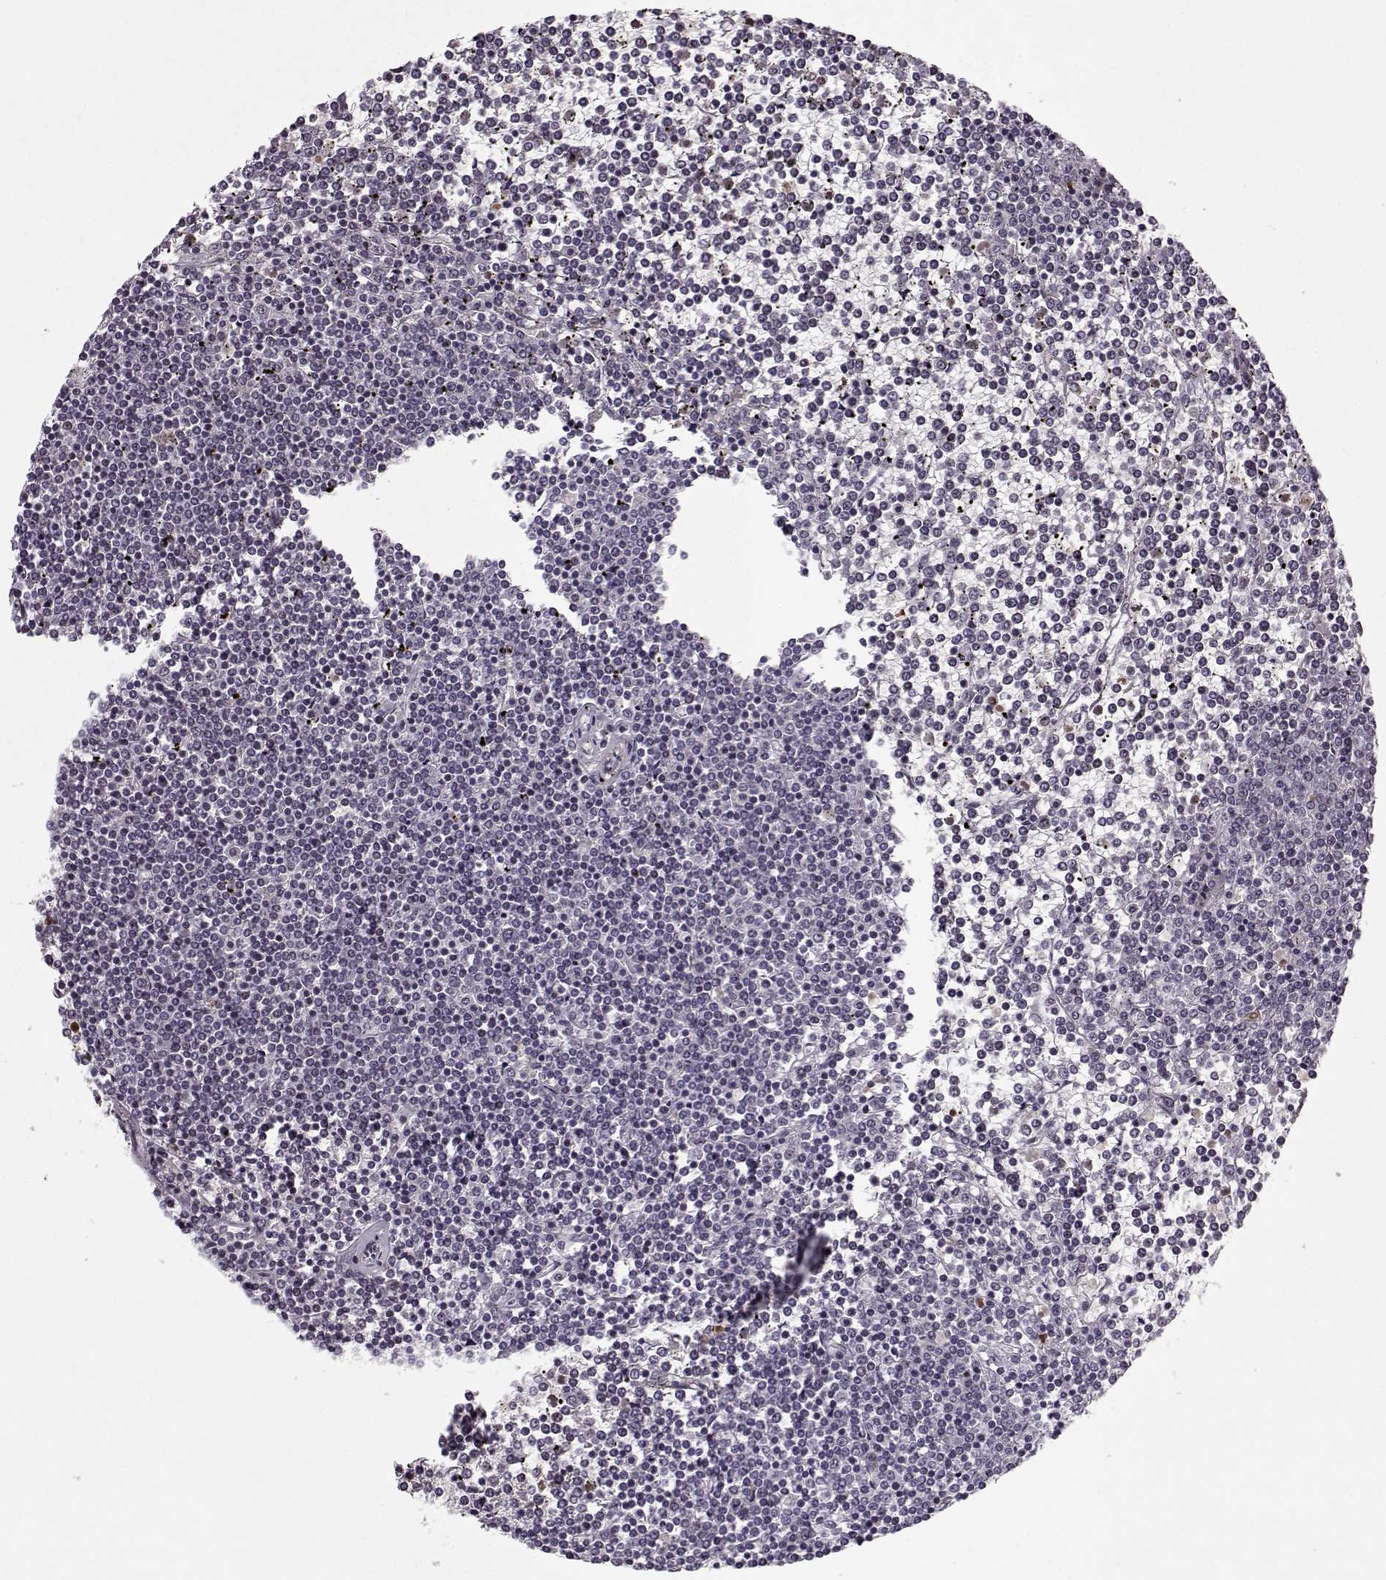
{"staining": {"intensity": "negative", "quantity": "none", "location": "none"}, "tissue": "lymphoma", "cell_type": "Tumor cells", "image_type": "cancer", "snomed": [{"axis": "morphology", "description": "Malignant lymphoma, non-Hodgkin's type, Low grade"}, {"axis": "topography", "description": "Spleen"}], "caption": "Lymphoma was stained to show a protein in brown. There is no significant expression in tumor cells.", "gene": "ACOT11", "patient": {"sex": "female", "age": 19}}